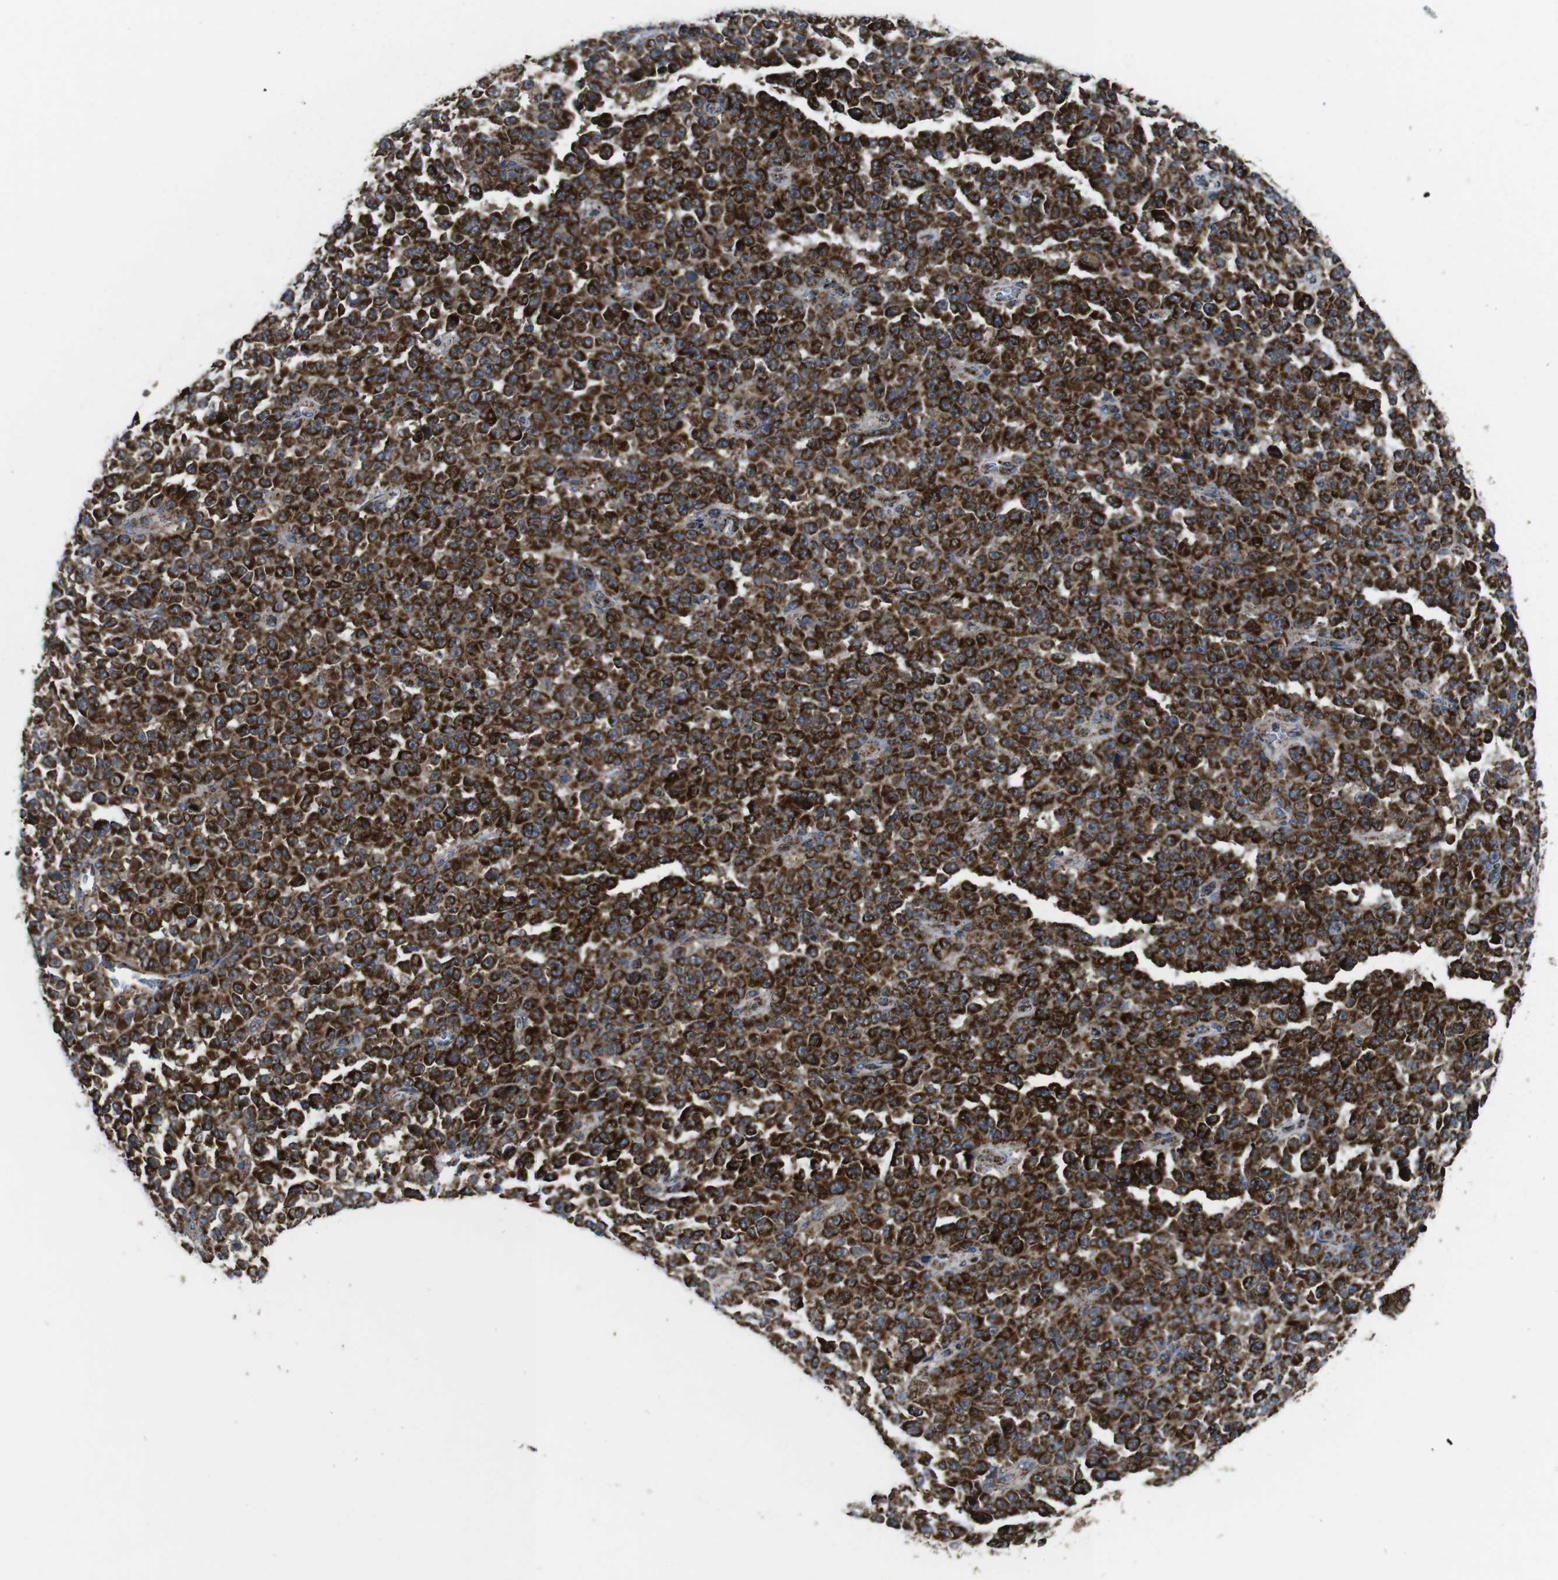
{"staining": {"intensity": "strong", "quantity": ">75%", "location": "cytoplasmic/membranous"}, "tissue": "melanoma", "cell_type": "Tumor cells", "image_type": "cancer", "snomed": [{"axis": "morphology", "description": "Malignant melanoma, NOS"}, {"axis": "topography", "description": "Skin"}], "caption": "Immunohistochemistry (IHC) of malignant melanoma reveals high levels of strong cytoplasmic/membranous positivity in about >75% of tumor cells.", "gene": "HK1", "patient": {"sex": "female", "age": 82}}